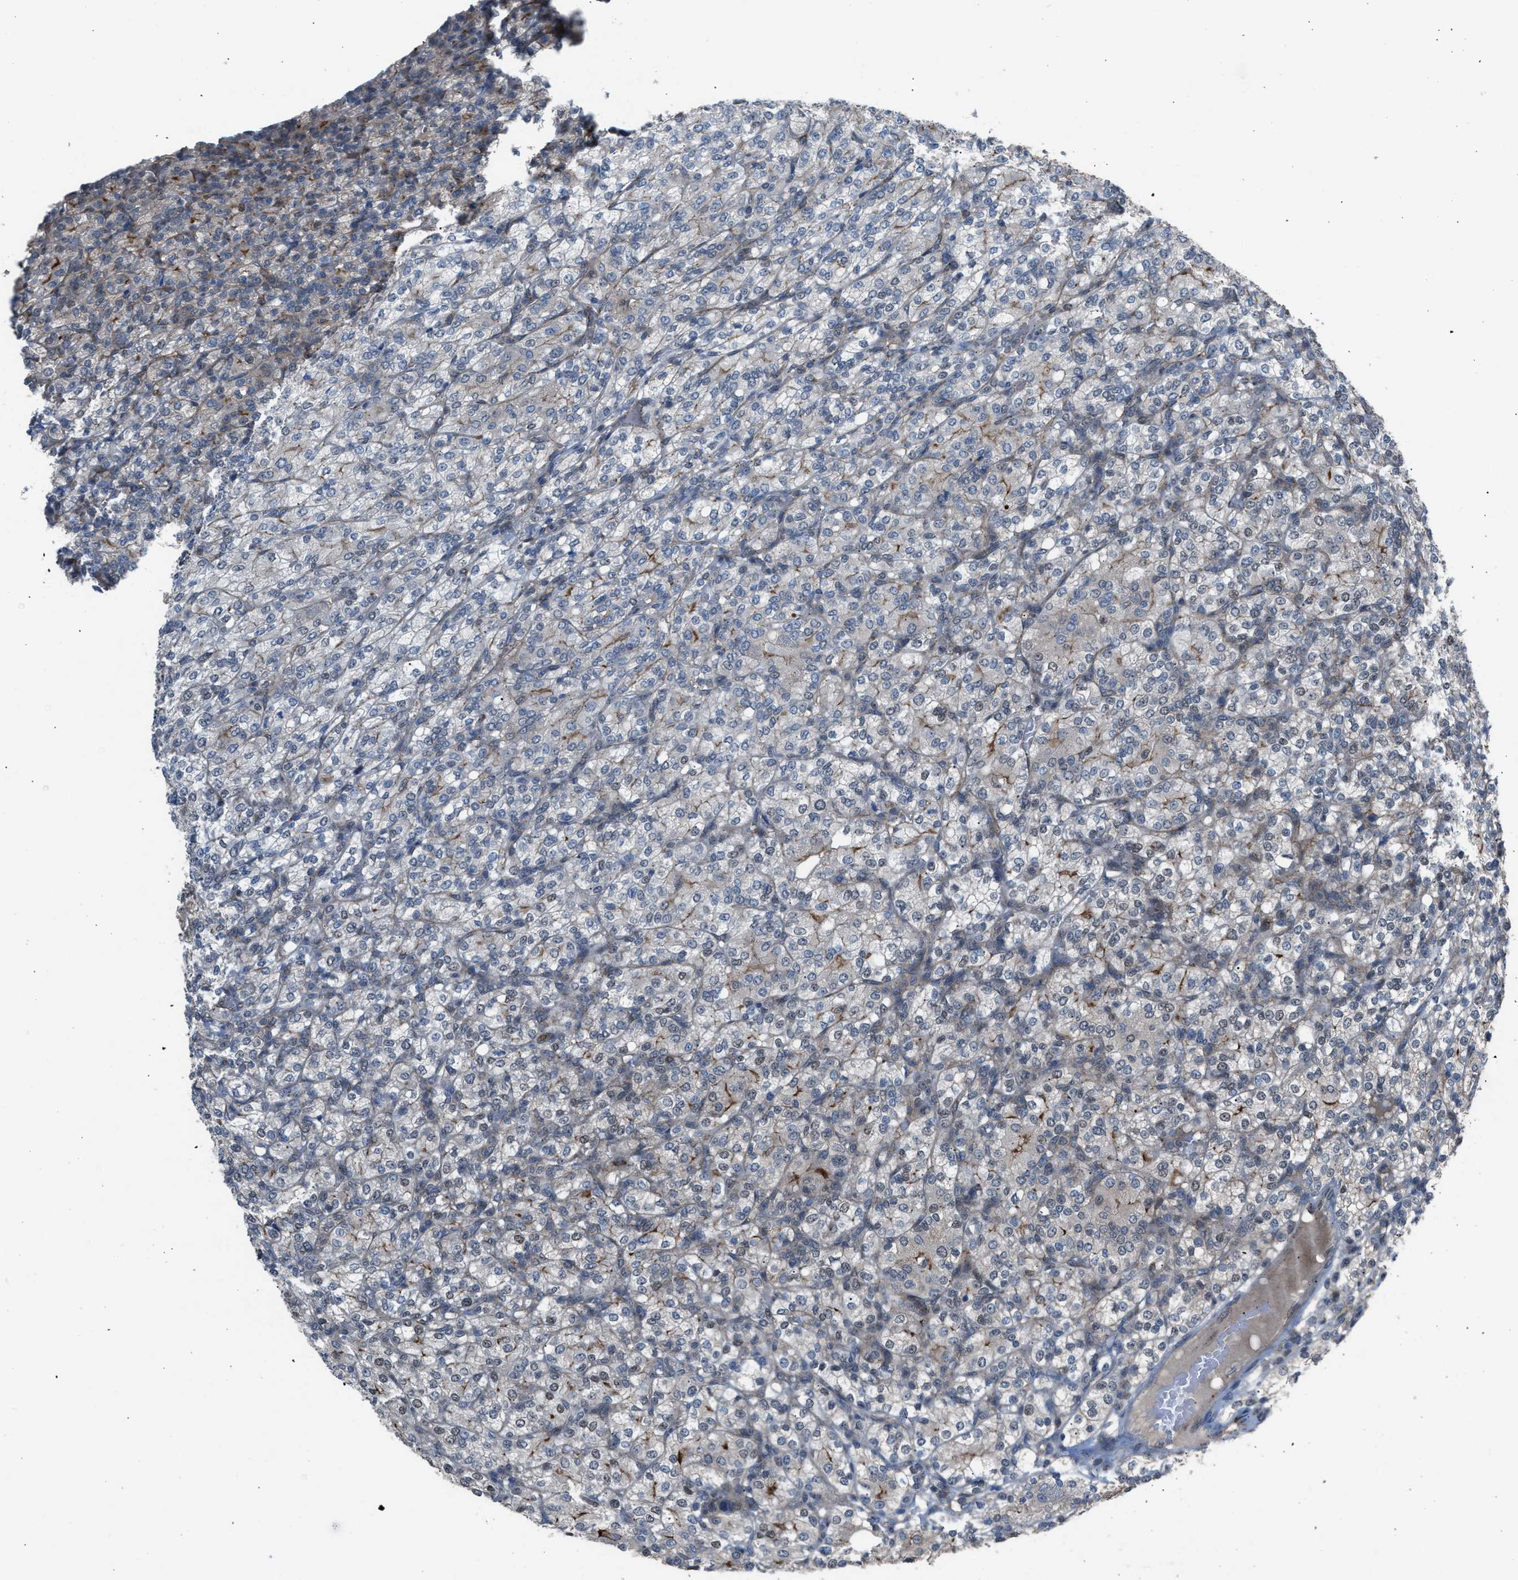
{"staining": {"intensity": "moderate", "quantity": "<25%", "location": "cytoplasmic/membranous"}, "tissue": "renal cancer", "cell_type": "Tumor cells", "image_type": "cancer", "snomed": [{"axis": "morphology", "description": "Adenocarcinoma, NOS"}, {"axis": "topography", "description": "Kidney"}], "caption": "Immunohistochemical staining of renal cancer reveals moderate cytoplasmic/membranous protein positivity in about <25% of tumor cells.", "gene": "CRTC1", "patient": {"sex": "male", "age": 77}}